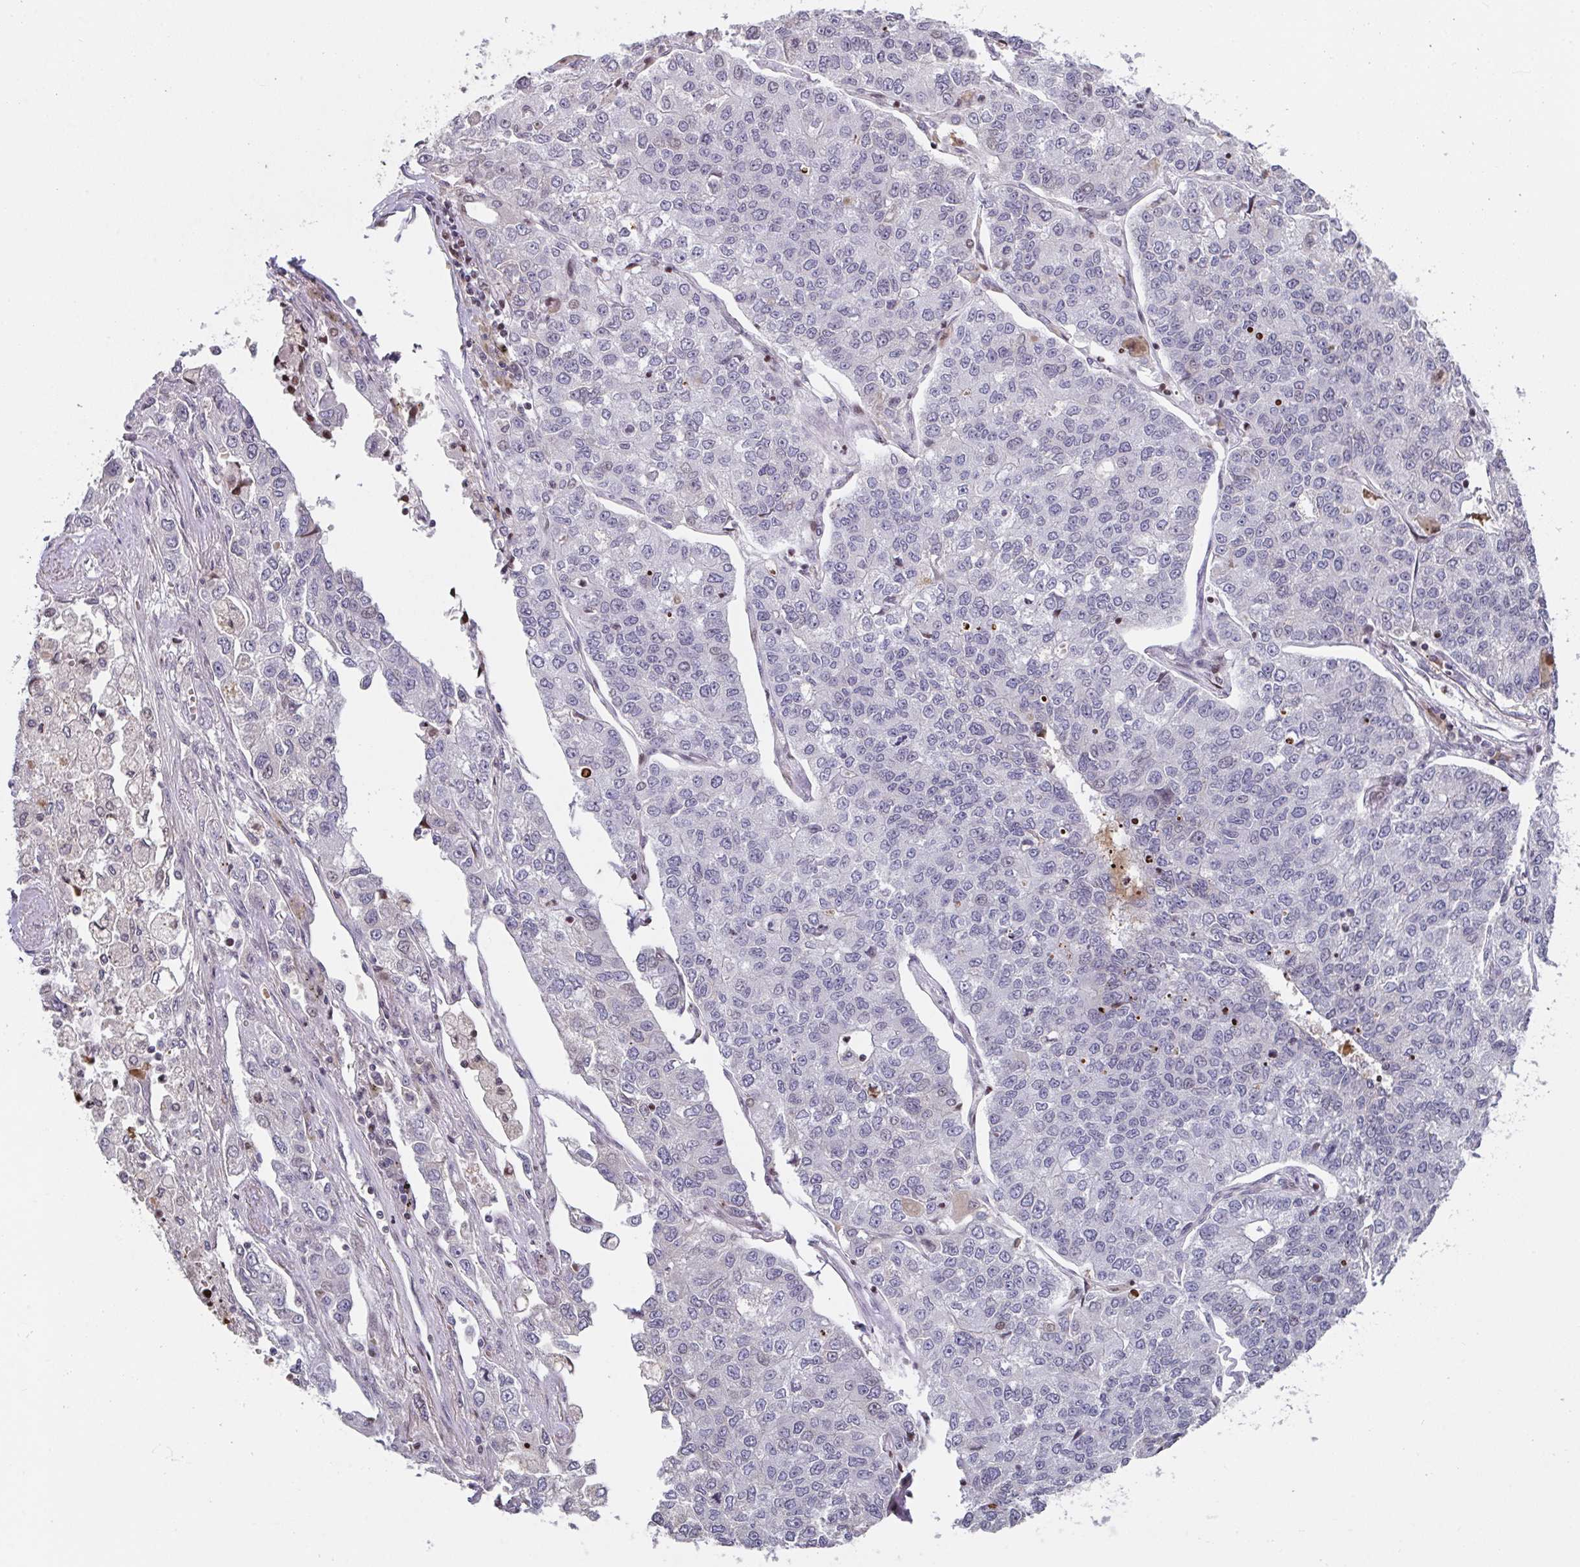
{"staining": {"intensity": "negative", "quantity": "none", "location": "none"}, "tissue": "lung cancer", "cell_type": "Tumor cells", "image_type": "cancer", "snomed": [{"axis": "morphology", "description": "Adenocarcinoma, NOS"}, {"axis": "topography", "description": "Lung"}], "caption": "Tumor cells show no significant protein staining in lung cancer (adenocarcinoma). (DAB (3,3'-diaminobenzidine) immunohistochemistry with hematoxylin counter stain).", "gene": "PCDHB8", "patient": {"sex": "male", "age": 49}}